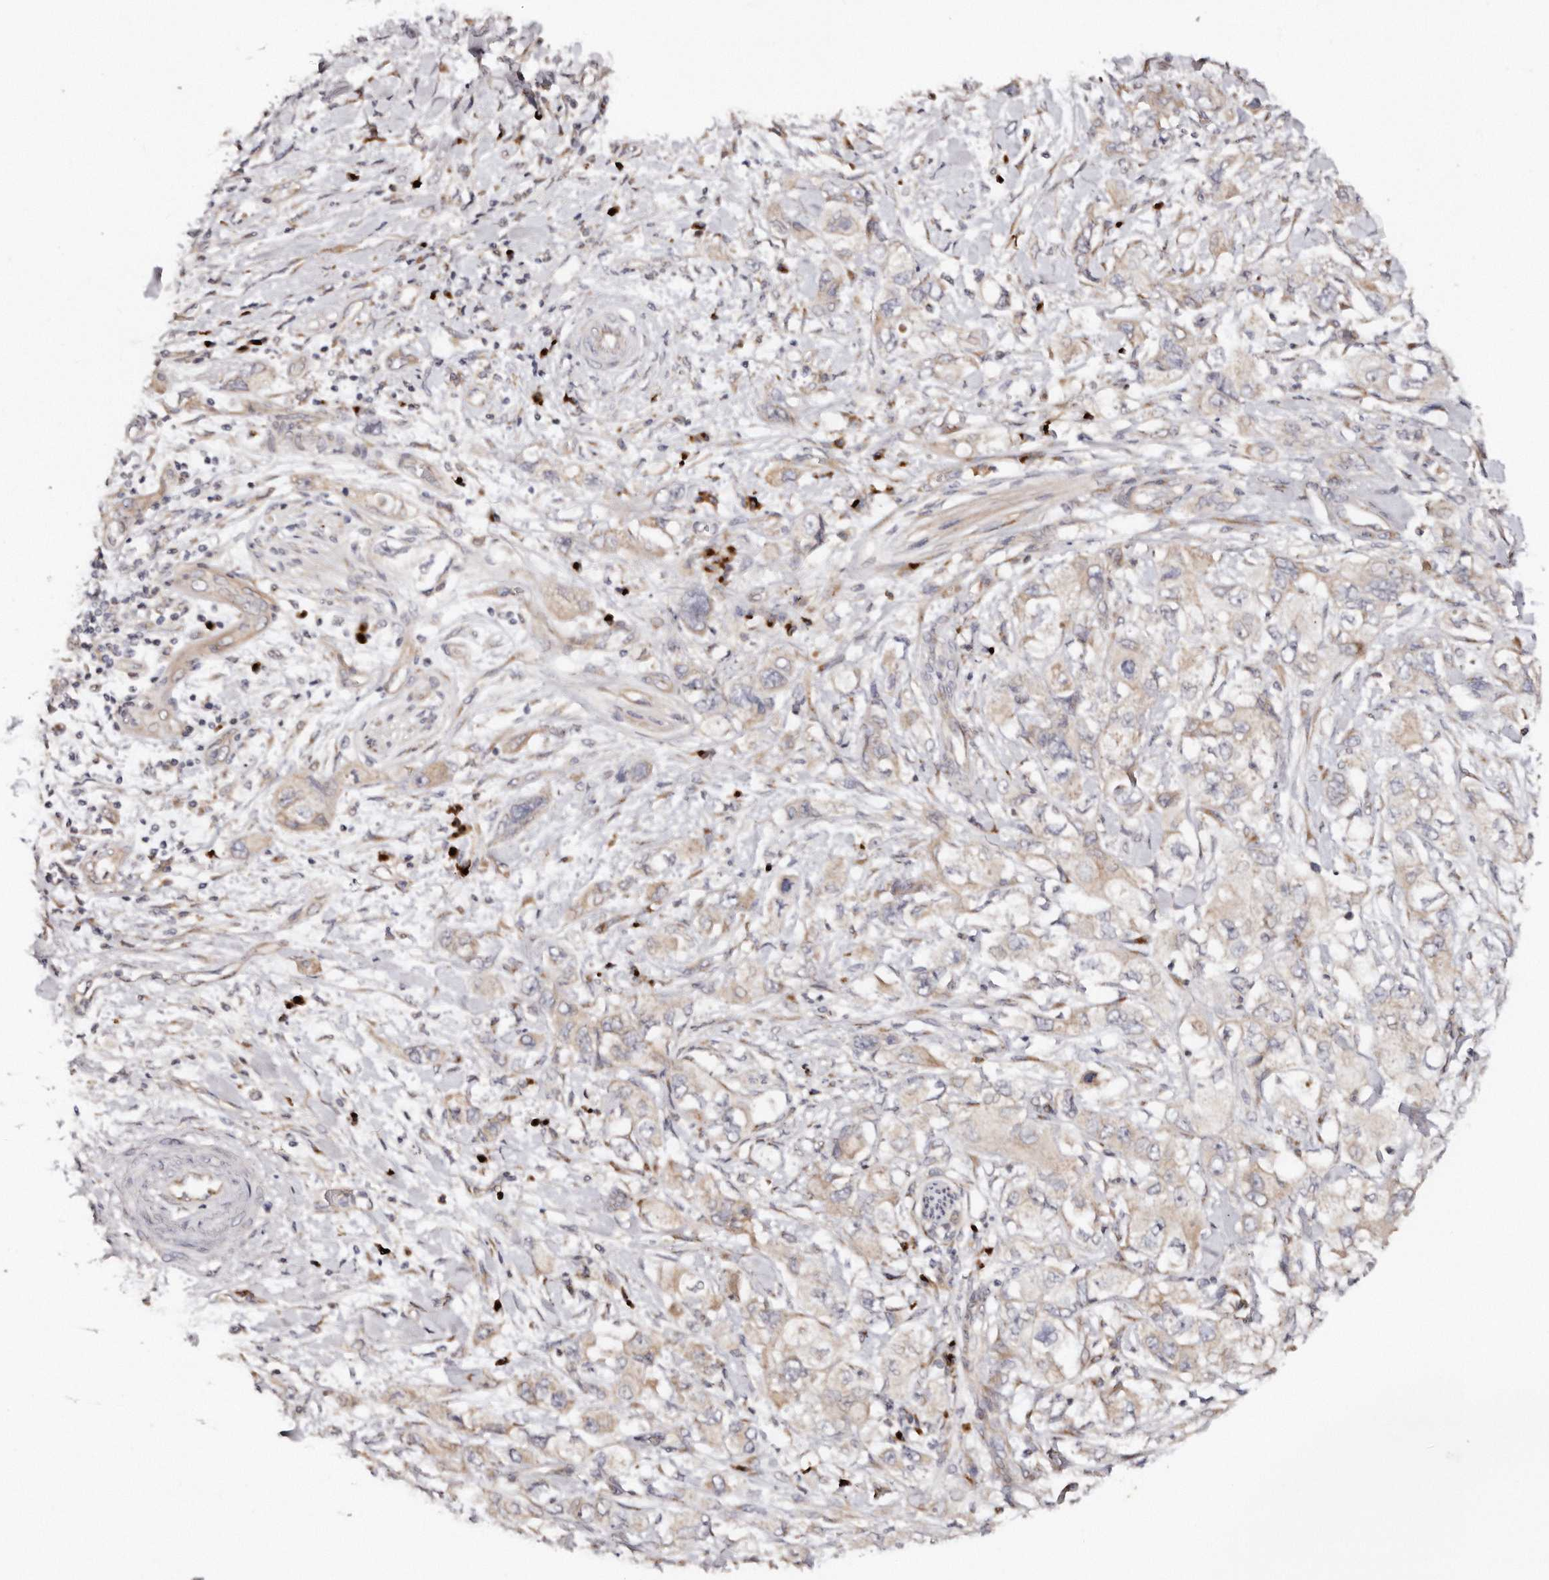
{"staining": {"intensity": "weak", "quantity": "<25%", "location": "cytoplasmic/membranous"}, "tissue": "pancreatic cancer", "cell_type": "Tumor cells", "image_type": "cancer", "snomed": [{"axis": "morphology", "description": "Adenocarcinoma, NOS"}, {"axis": "topography", "description": "Pancreas"}], "caption": "Tumor cells show no significant protein expression in pancreatic cancer (adenocarcinoma).", "gene": "DACT2", "patient": {"sex": "female", "age": 73}}